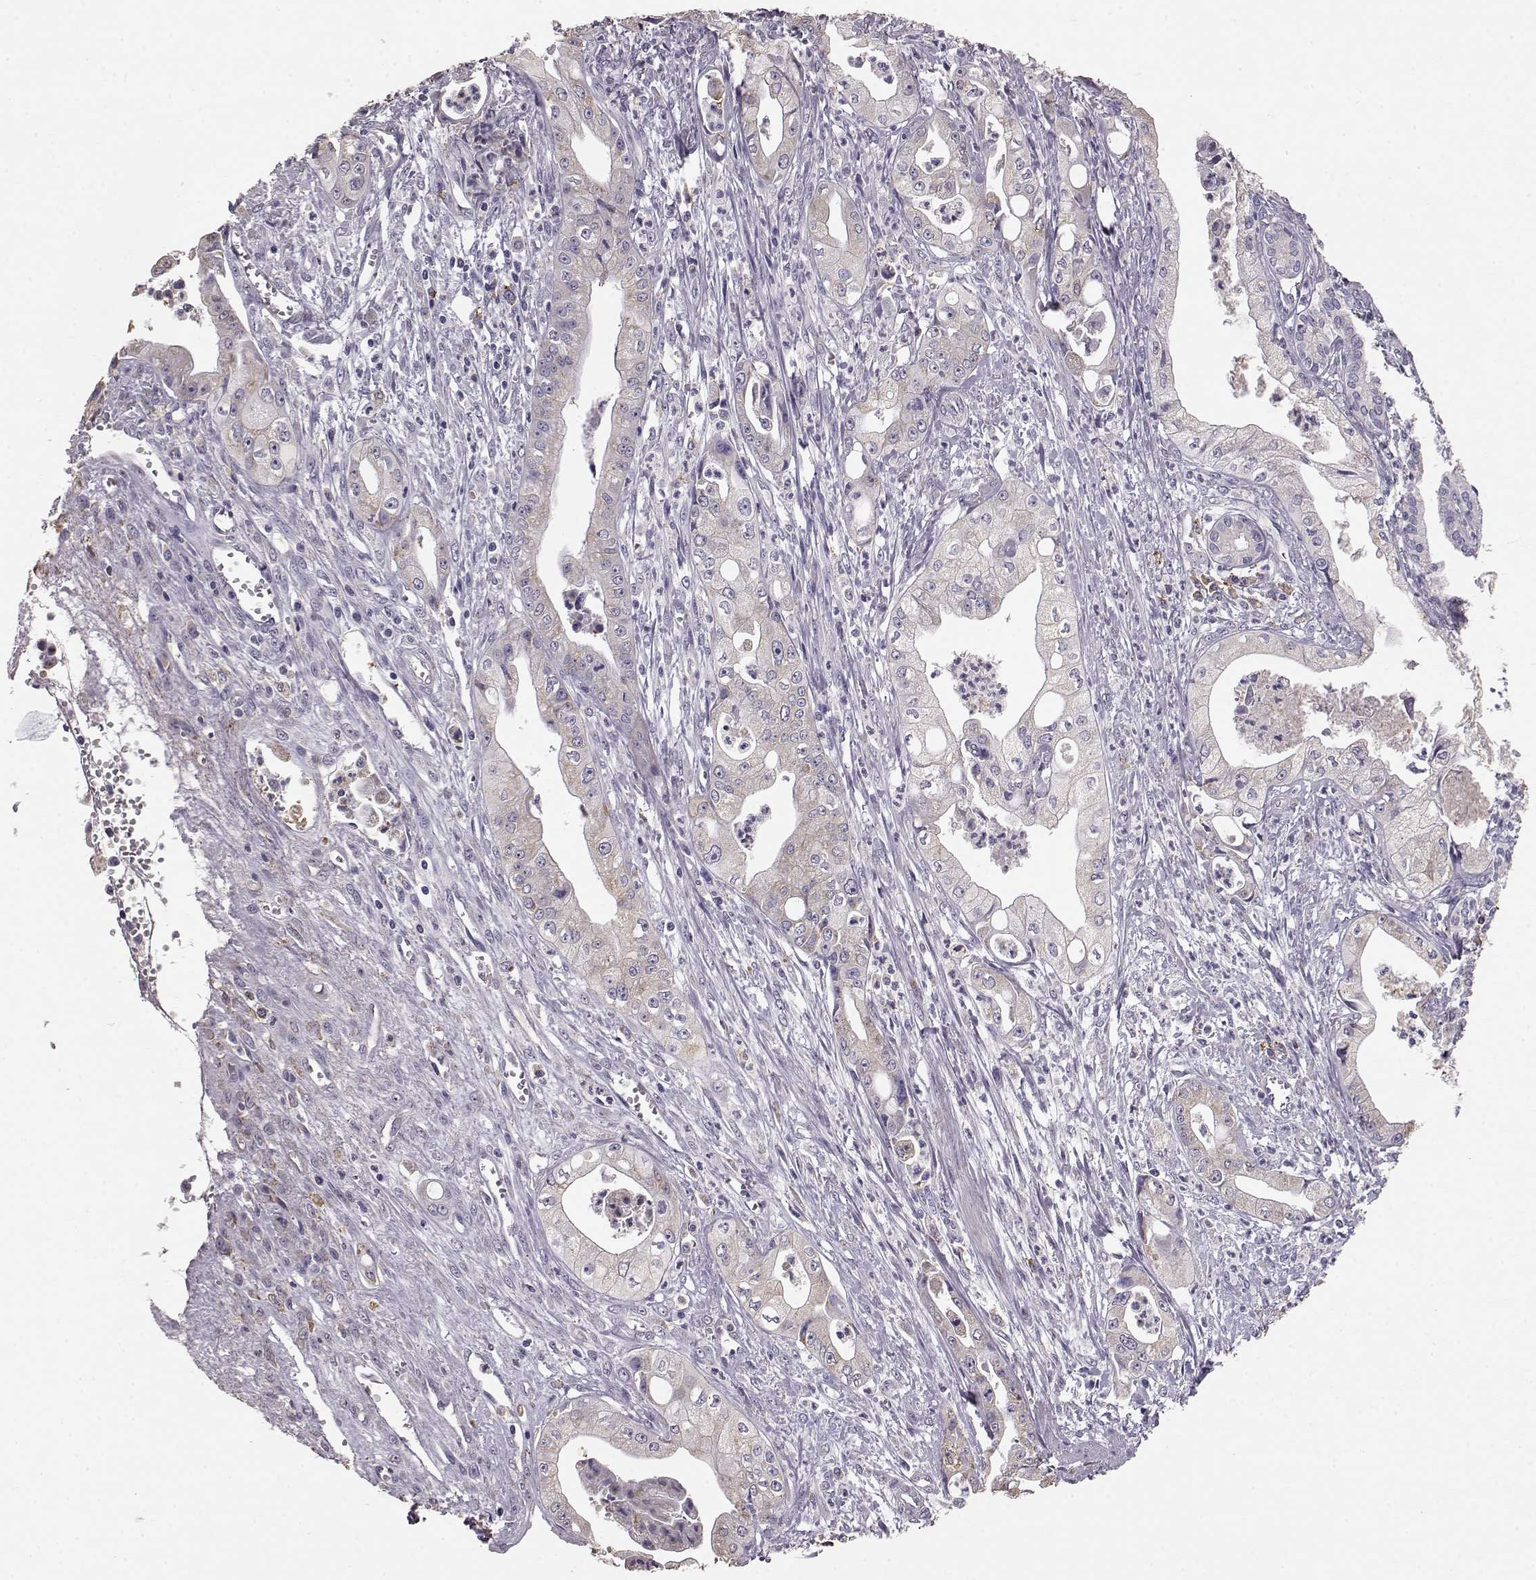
{"staining": {"intensity": "weak", "quantity": "<25%", "location": "cytoplasmic/membranous"}, "tissue": "pancreatic cancer", "cell_type": "Tumor cells", "image_type": "cancer", "snomed": [{"axis": "morphology", "description": "Adenocarcinoma, NOS"}, {"axis": "topography", "description": "Pancreas"}], "caption": "Tumor cells show no significant protein positivity in pancreatic adenocarcinoma.", "gene": "GABRG3", "patient": {"sex": "female", "age": 65}}